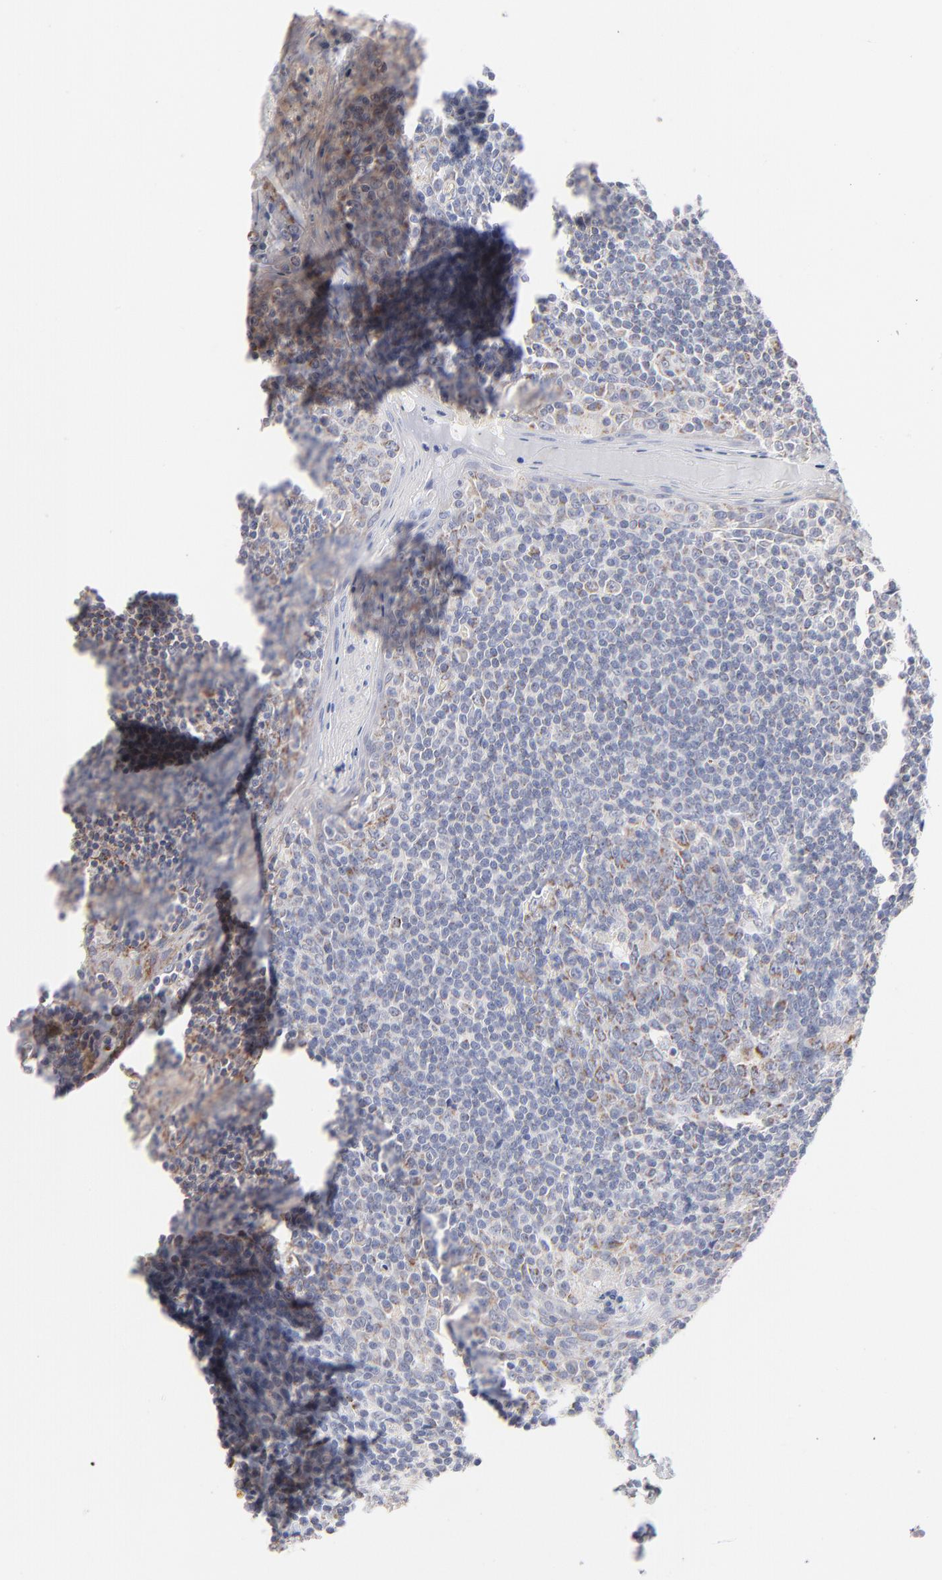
{"staining": {"intensity": "moderate", "quantity": "<25%", "location": "cytoplasmic/membranous"}, "tissue": "tonsil", "cell_type": "Germinal center cells", "image_type": "normal", "snomed": [{"axis": "morphology", "description": "Normal tissue, NOS"}, {"axis": "topography", "description": "Tonsil"}], "caption": "Benign tonsil was stained to show a protein in brown. There is low levels of moderate cytoplasmic/membranous expression in approximately <25% of germinal center cells.", "gene": "MRPL58", "patient": {"sex": "male", "age": 31}}